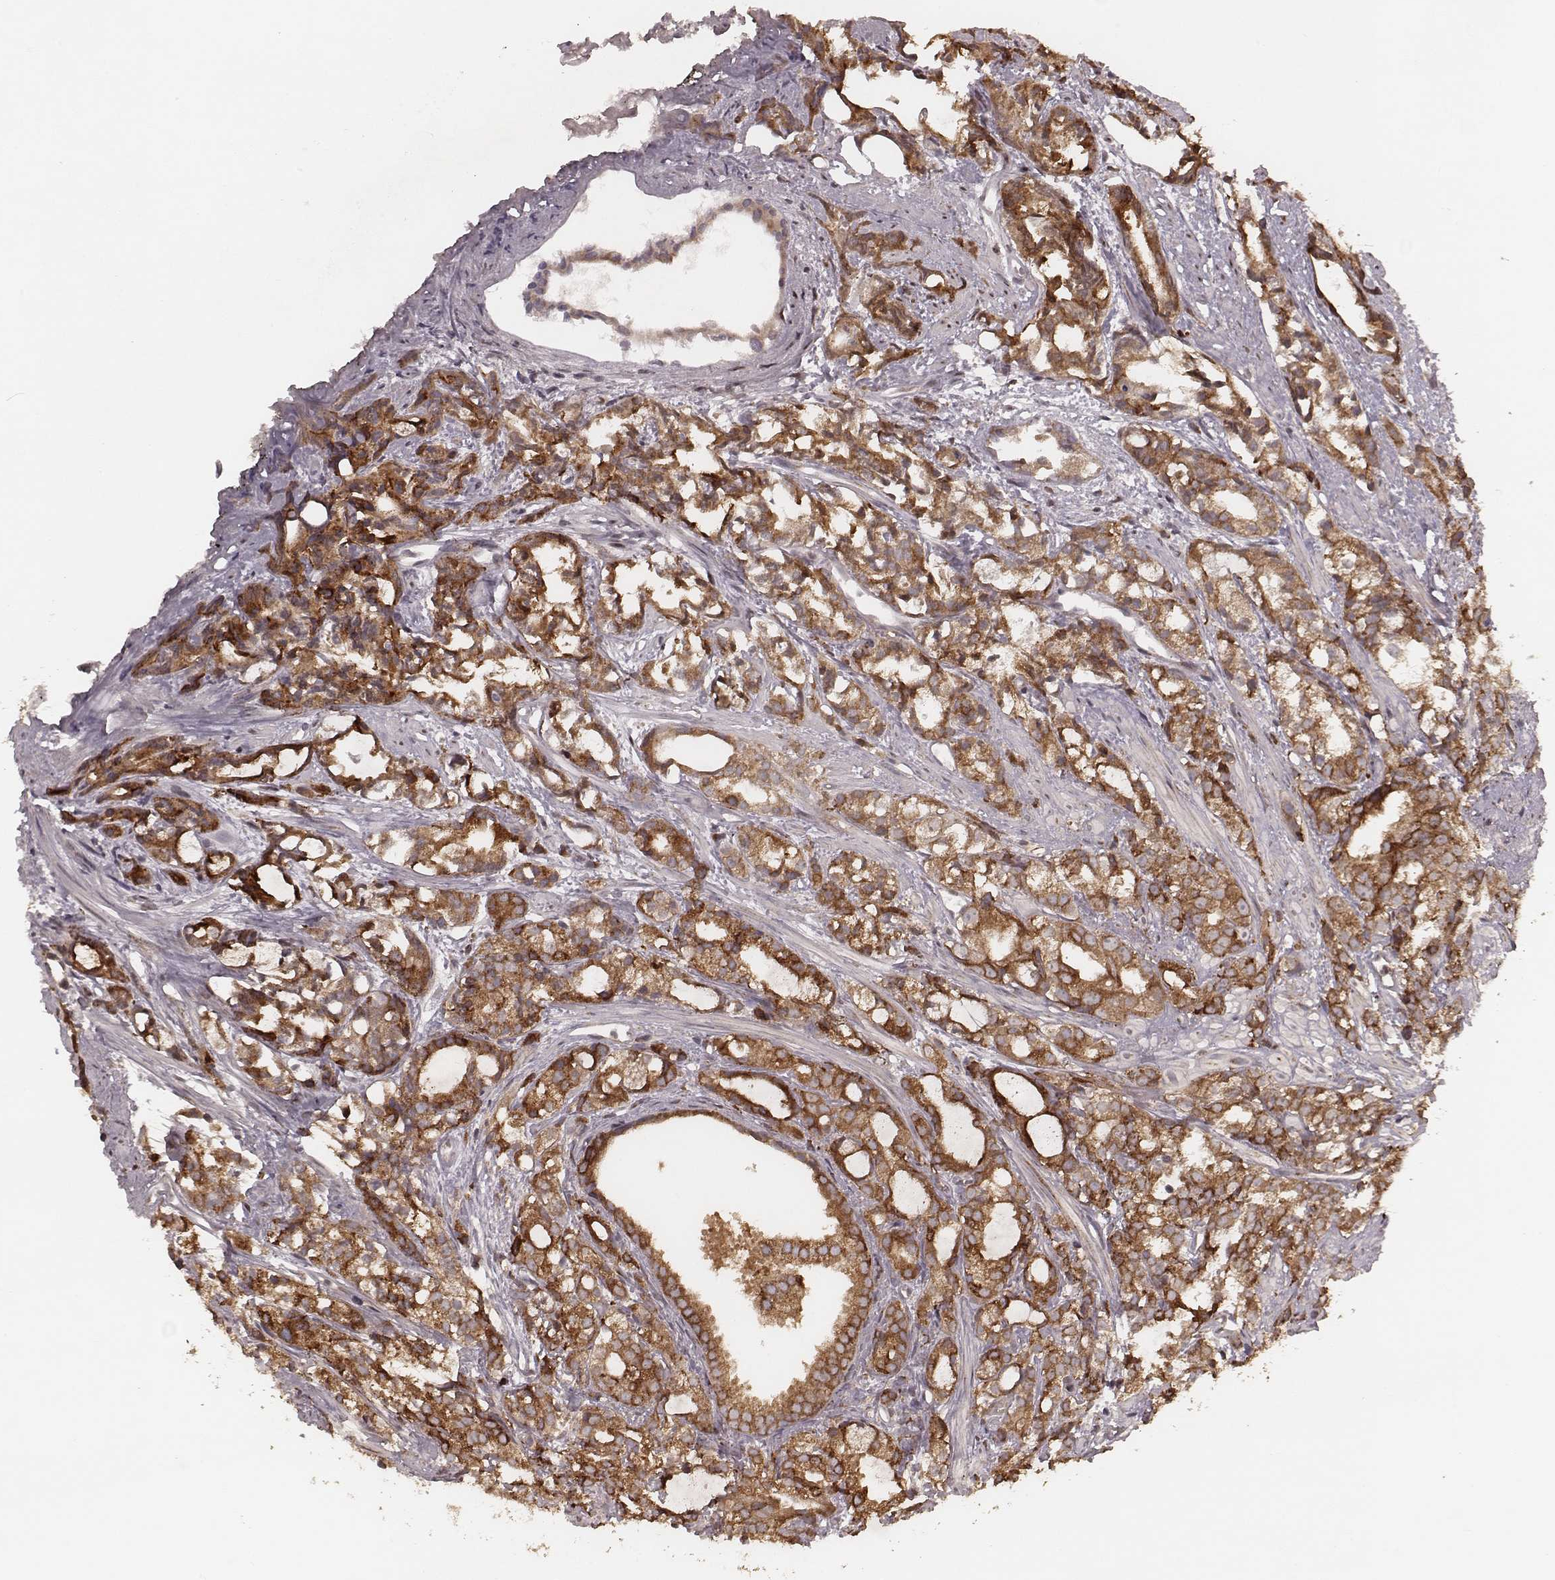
{"staining": {"intensity": "strong", "quantity": ">75%", "location": "cytoplasmic/membranous"}, "tissue": "prostate cancer", "cell_type": "Tumor cells", "image_type": "cancer", "snomed": [{"axis": "morphology", "description": "Adenocarcinoma, High grade"}, {"axis": "topography", "description": "Prostate"}], "caption": "A photomicrograph of adenocarcinoma (high-grade) (prostate) stained for a protein shows strong cytoplasmic/membranous brown staining in tumor cells.", "gene": "MYO19", "patient": {"sex": "male", "age": 79}}